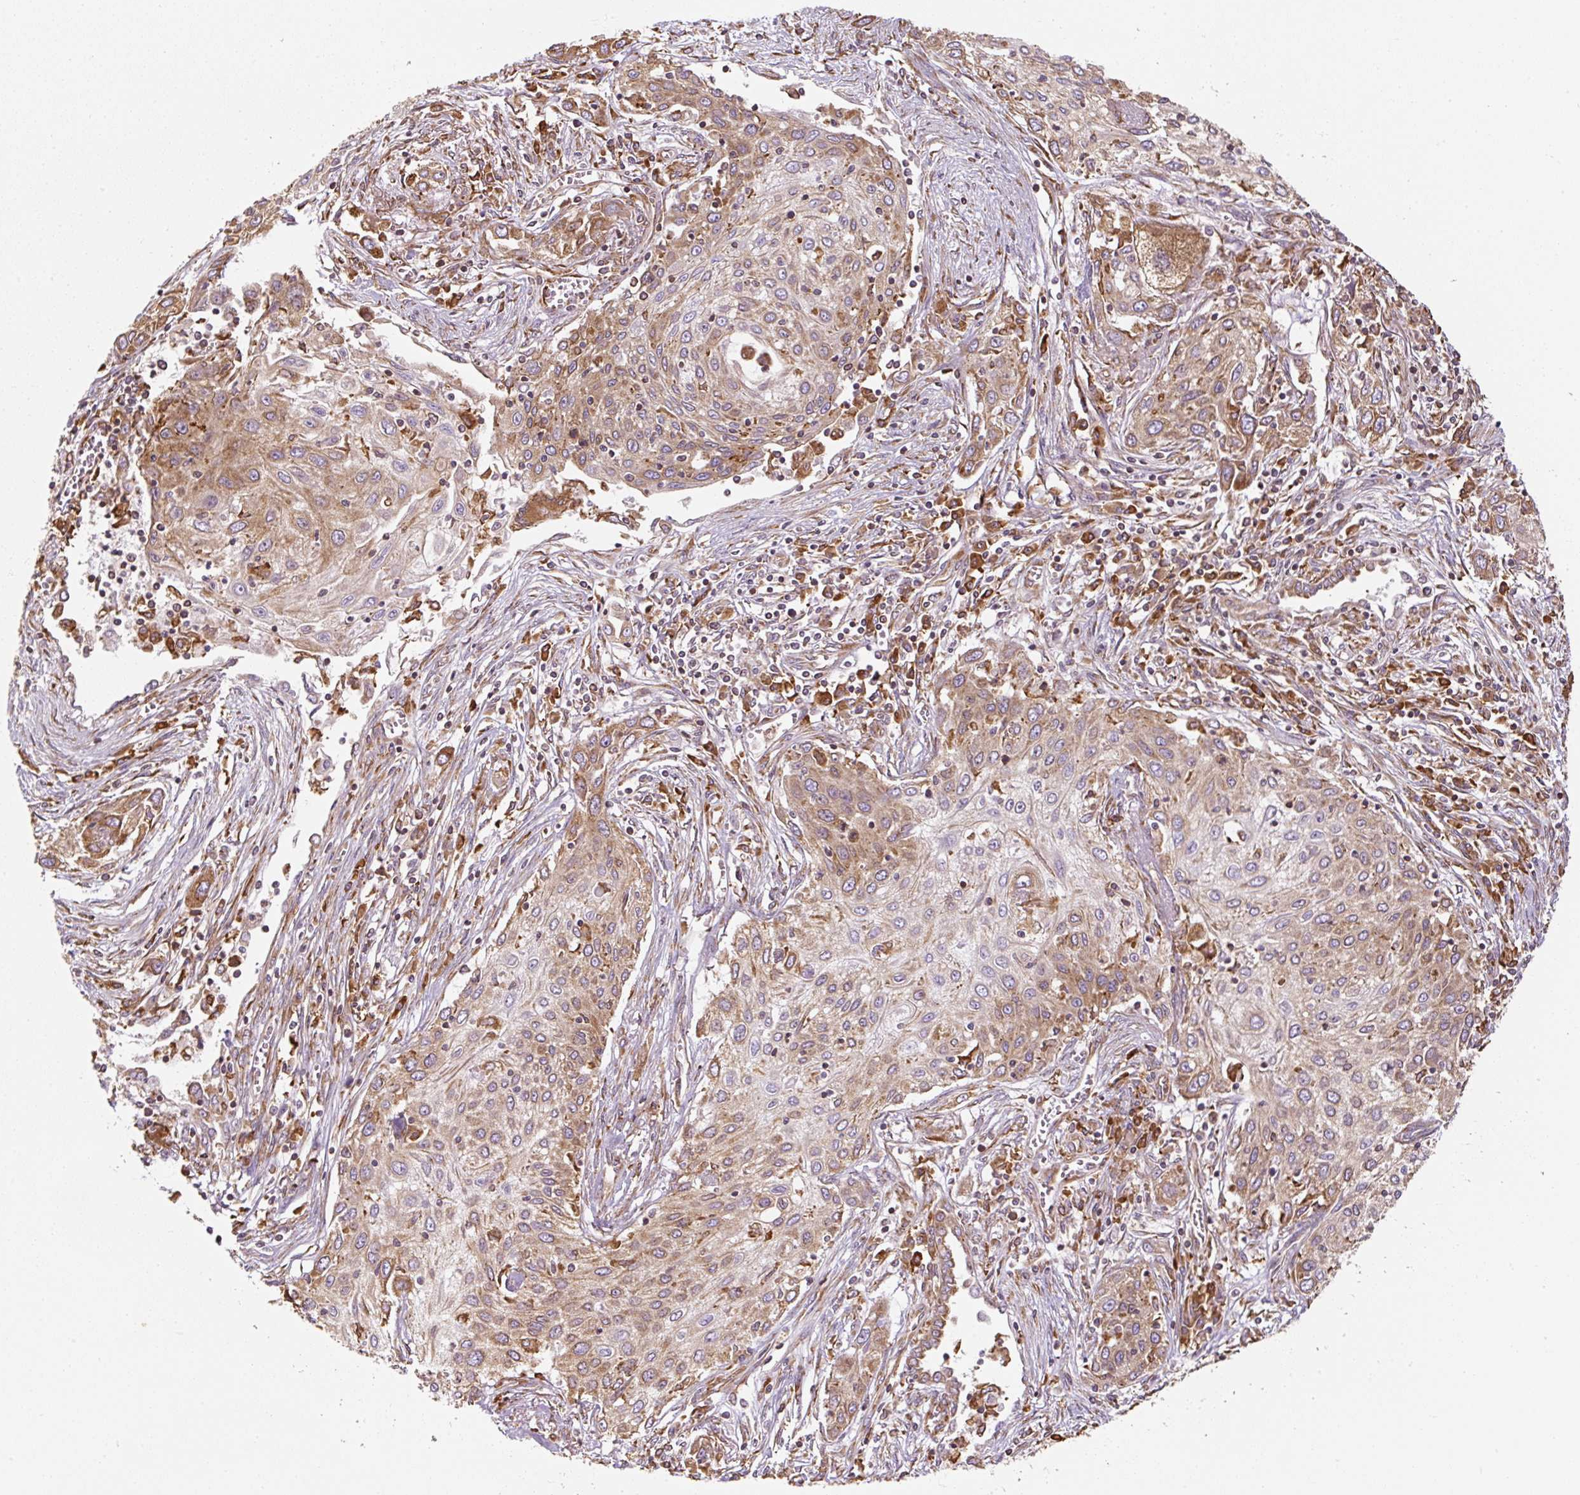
{"staining": {"intensity": "moderate", "quantity": ">75%", "location": "cytoplasmic/membranous"}, "tissue": "lung cancer", "cell_type": "Tumor cells", "image_type": "cancer", "snomed": [{"axis": "morphology", "description": "Squamous cell carcinoma, NOS"}, {"axis": "topography", "description": "Lung"}], "caption": "About >75% of tumor cells in lung squamous cell carcinoma display moderate cytoplasmic/membranous protein staining as visualized by brown immunohistochemical staining.", "gene": "PRKCSH", "patient": {"sex": "female", "age": 69}}